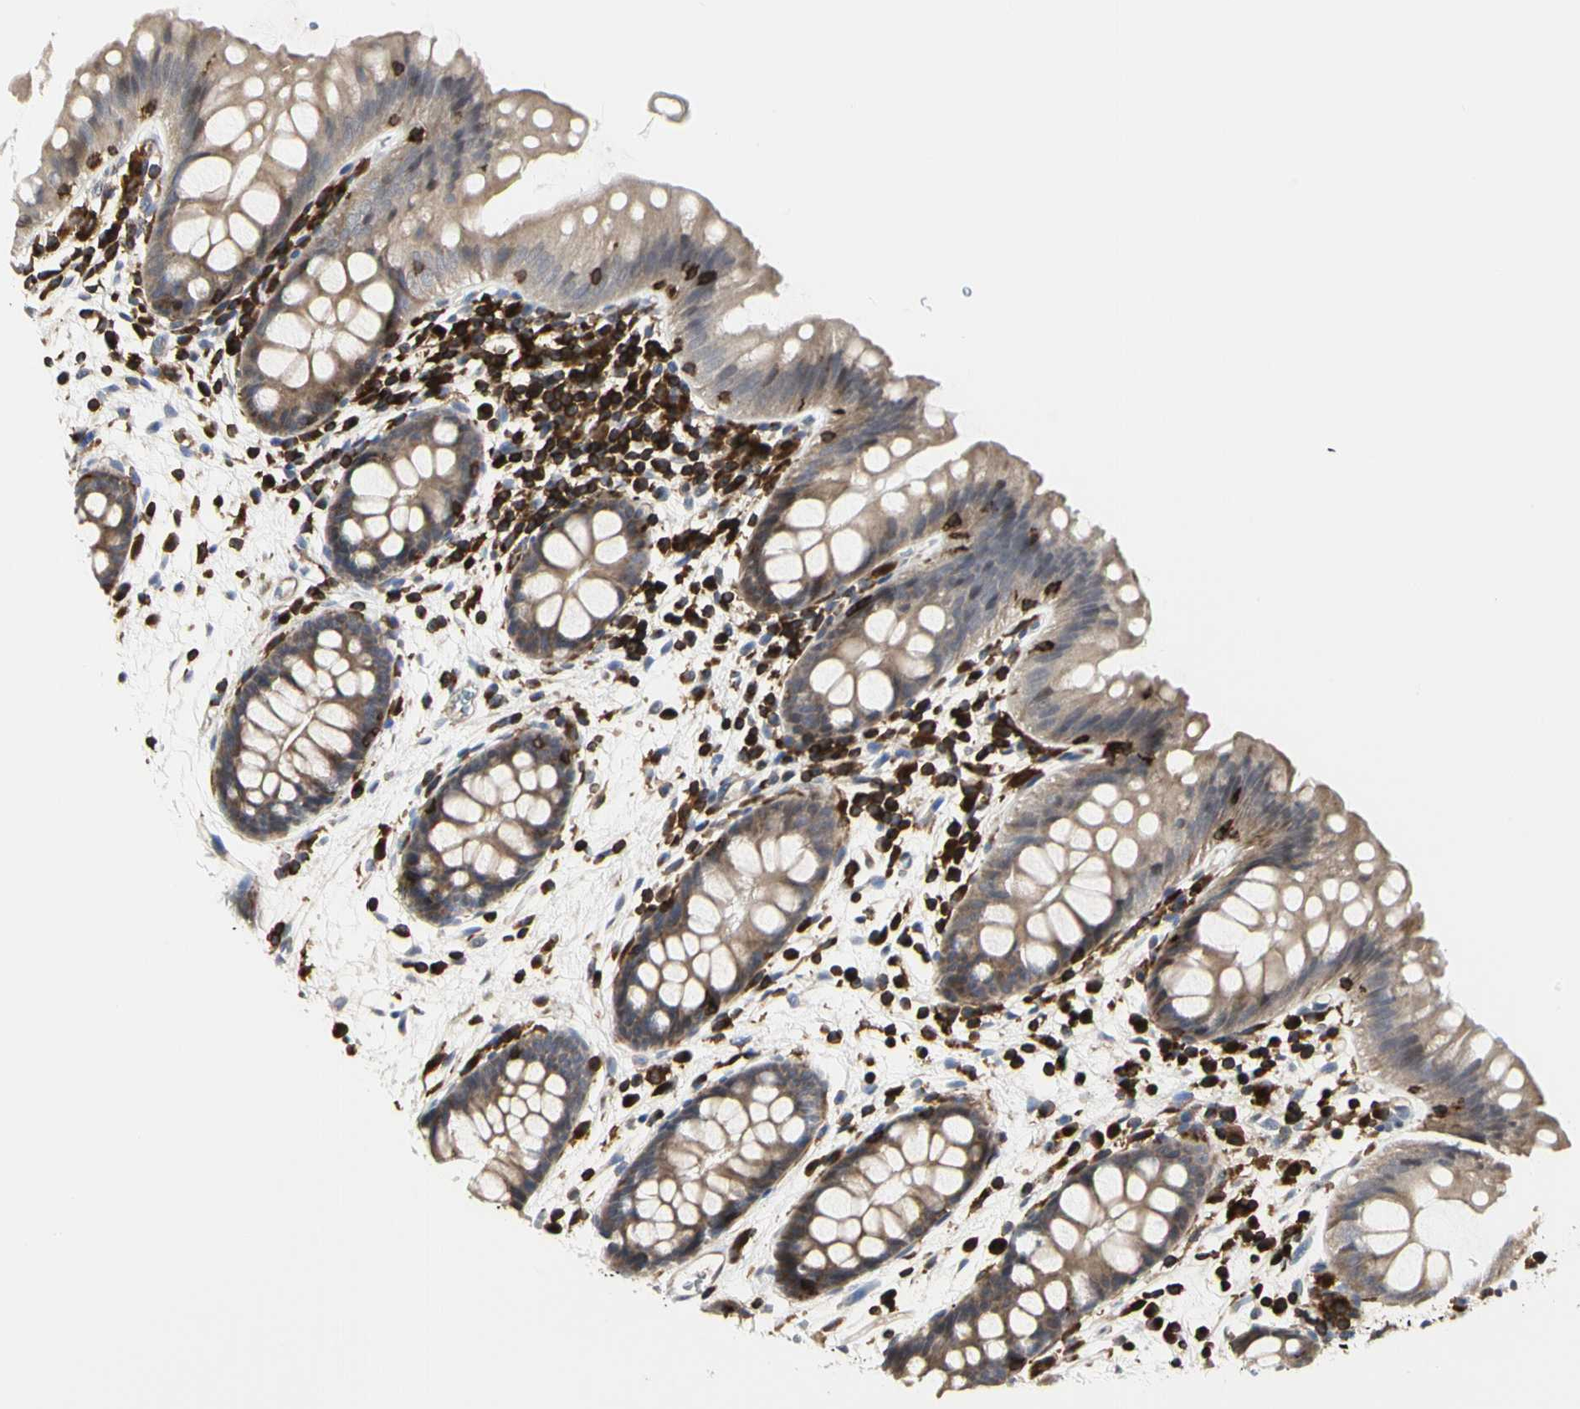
{"staining": {"intensity": "weak", "quantity": "25%-75%", "location": "cytoplasmic/membranous"}, "tissue": "colon", "cell_type": "Endothelial cells", "image_type": "normal", "snomed": [{"axis": "morphology", "description": "Normal tissue, NOS"}, {"axis": "topography", "description": "Smooth muscle"}, {"axis": "topography", "description": "Colon"}], "caption": "Weak cytoplasmic/membranous expression is present in about 25%-75% of endothelial cells in benign colon. The protein of interest is shown in brown color, while the nuclei are stained blue.", "gene": "NAPG", "patient": {"sex": "male", "age": 67}}